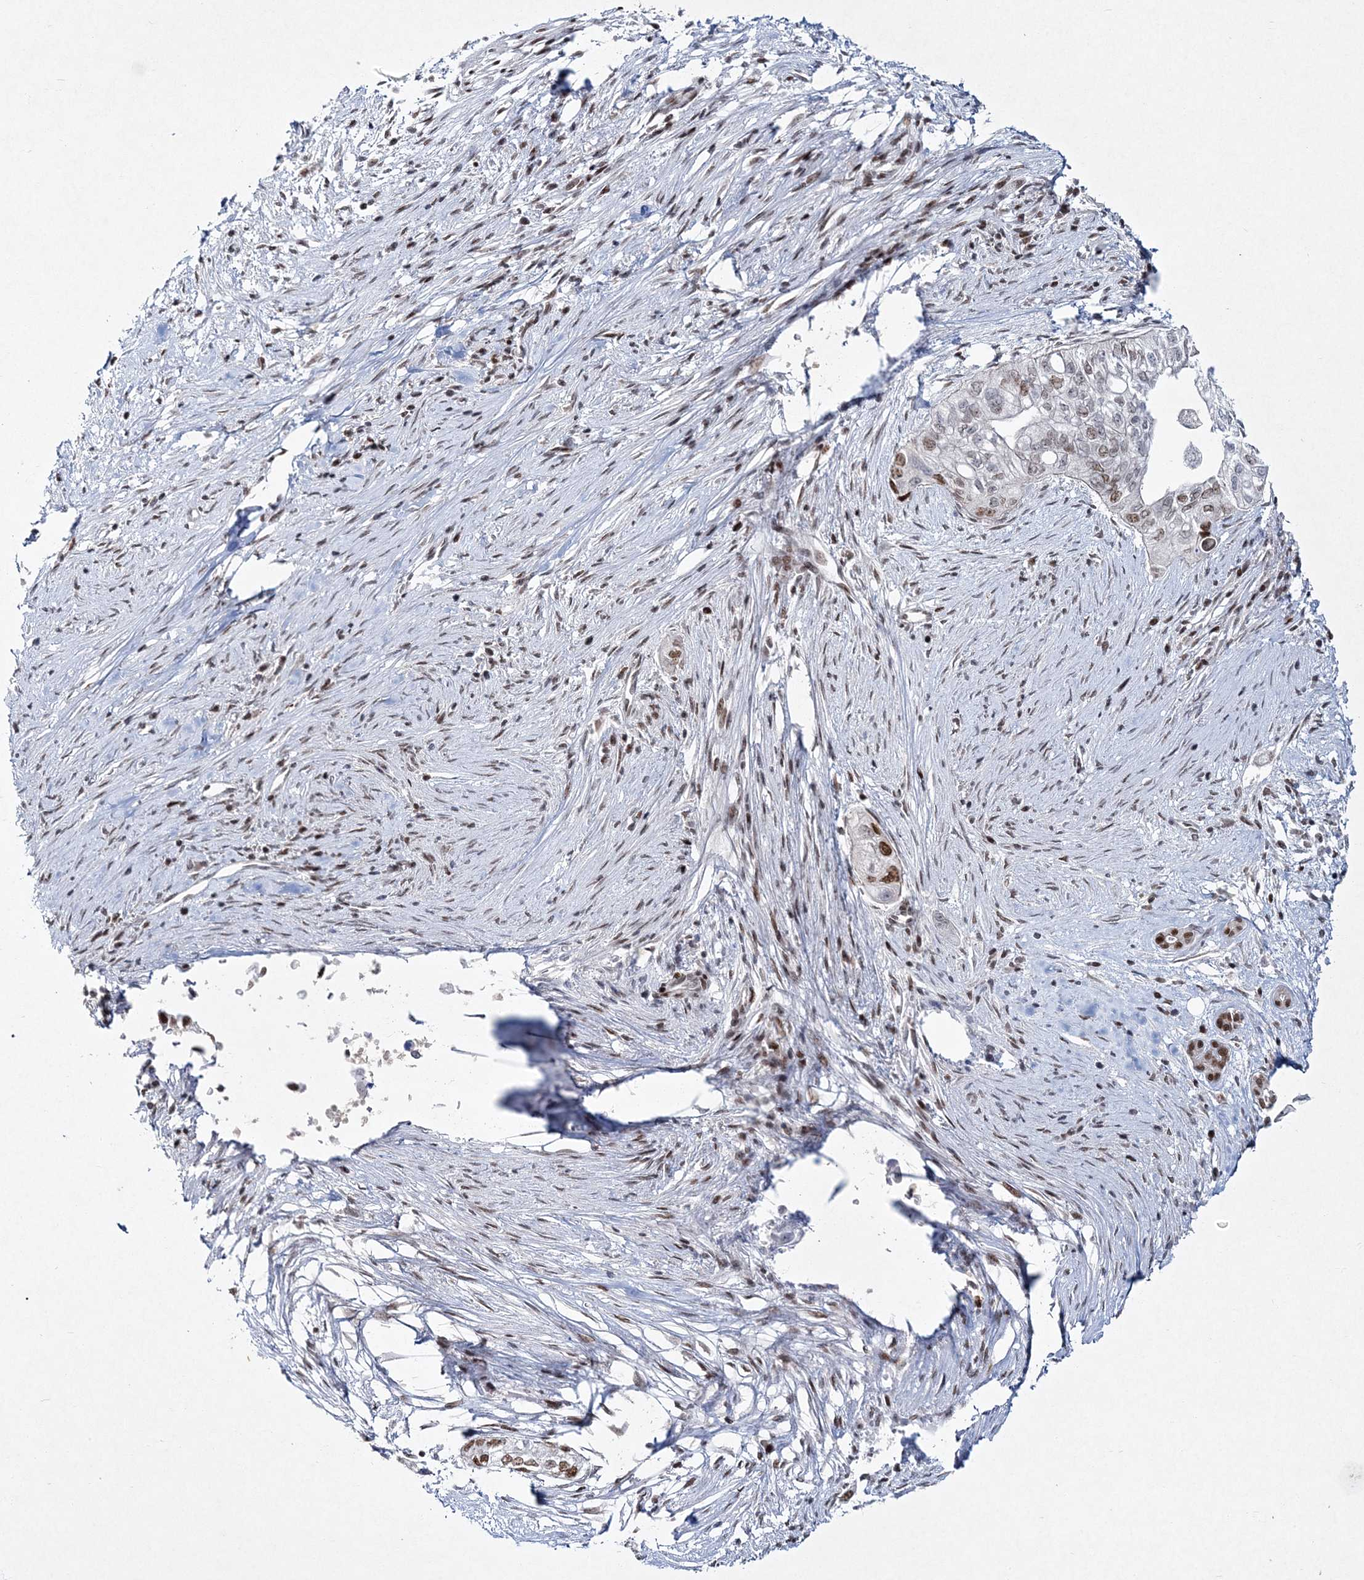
{"staining": {"intensity": "moderate", "quantity": "<25%", "location": "nuclear"}, "tissue": "pancreatic cancer", "cell_type": "Tumor cells", "image_type": "cancer", "snomed": [{"axis": "morphology", "description": "Adenocarcinoma, NOS"}, {"axis": "topography", "description": "Pancreas"}], "caption": "High-magnification brightfield microscopy of pancreatic cancer (adenocarcinoma) stained with DAB (brown) and counterstained with hematoxylin (blue). tumor cells exhibit moderate nuclear positivity is present in approximately<25% of cells.", "gene": "LRRFIP2", "patient": {"sex": "male", "age": 72}}